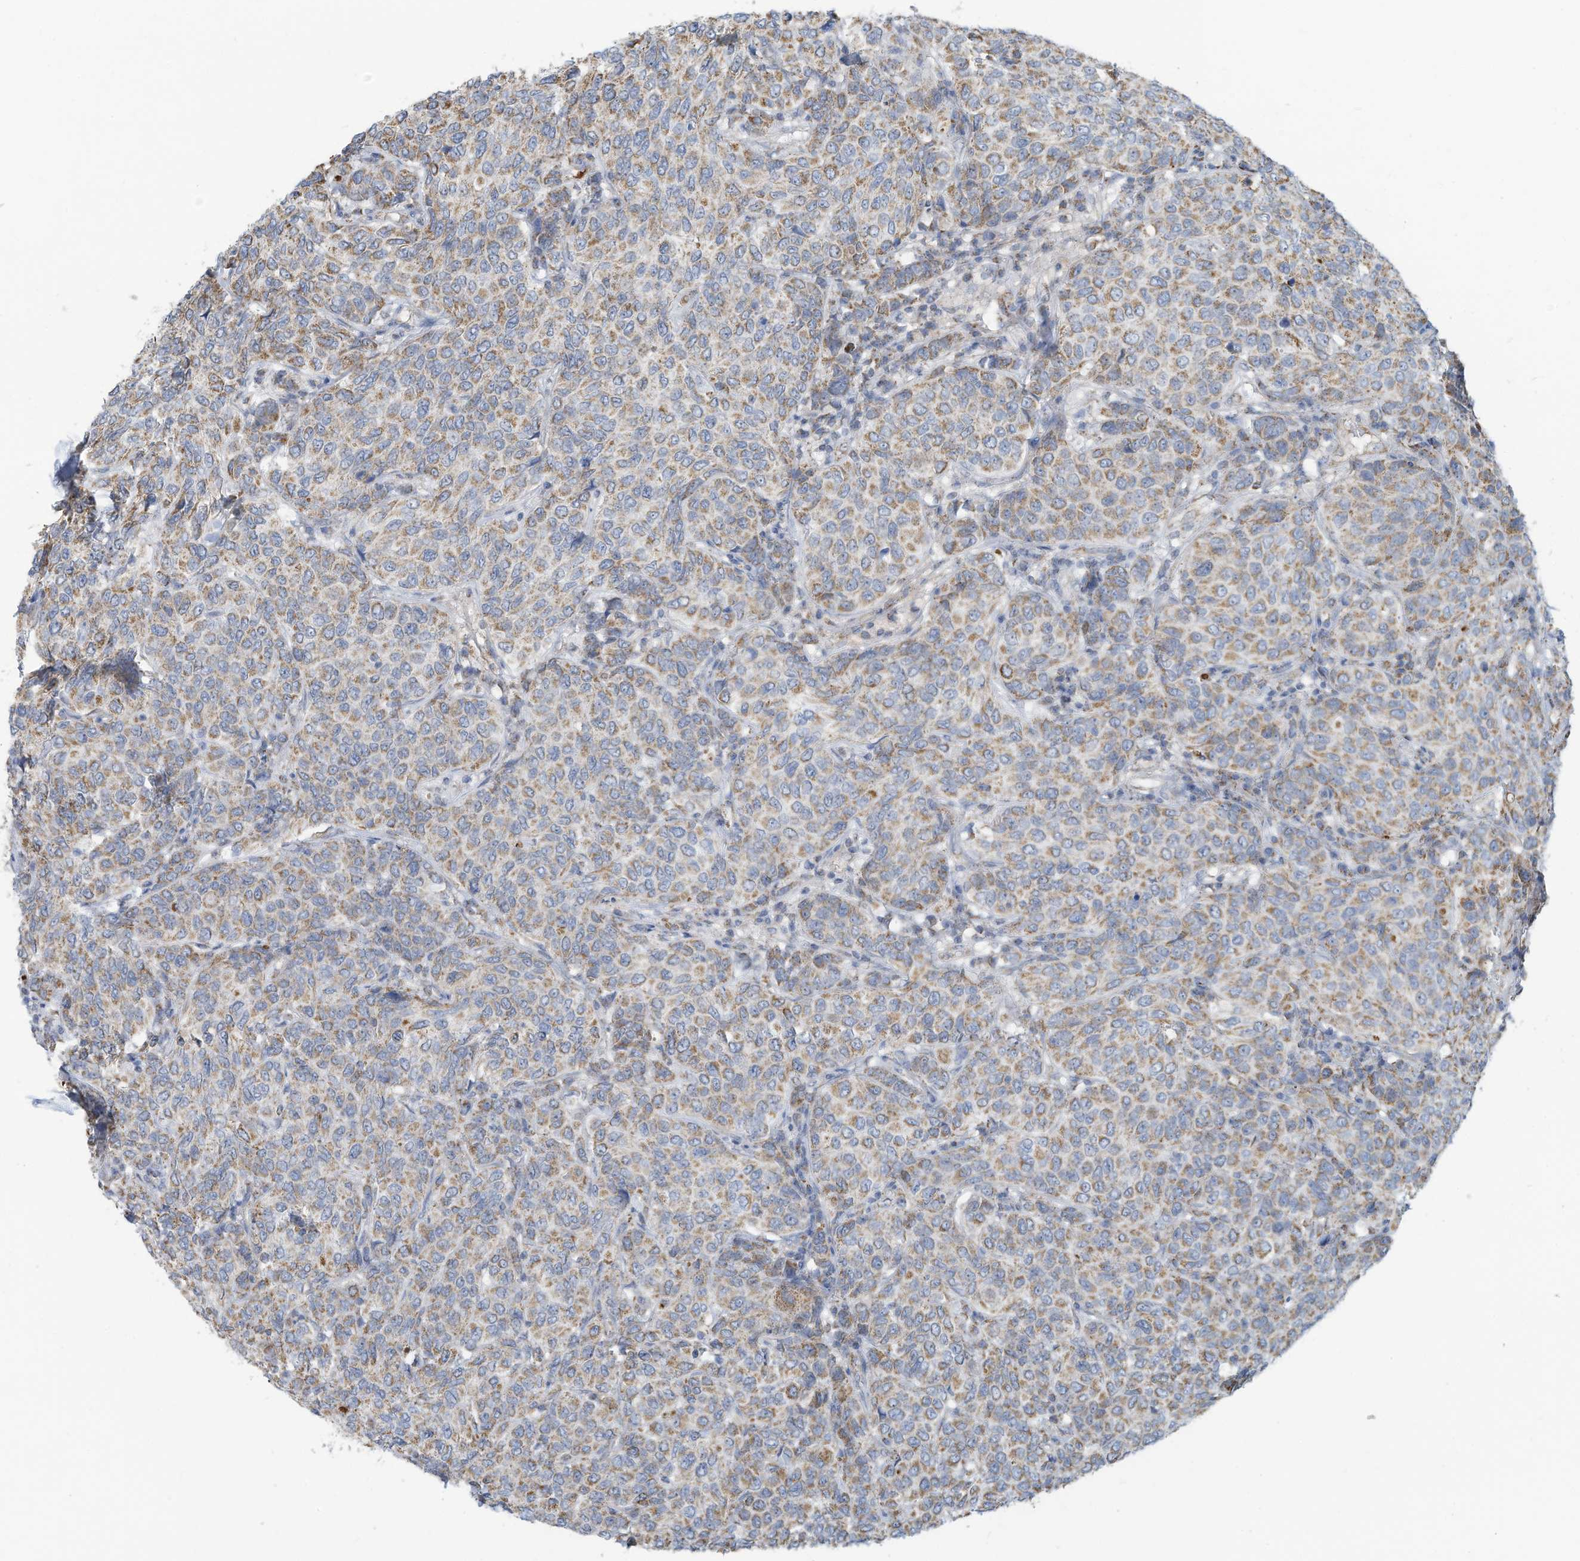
{"staining": {"intensity": "moderate", "quantity": "25%-75%", "location": "cytoplasmic/membranous"}, "tissue": "breast cancer", "cell_type": "Tumor cells", "image_type": "cancer", "snomed": [{"axis": "morphology", "description": "Duct carcinoma"}, {"axis": "topography", "description": "Breast"}], "caption": "Immunohistochemical staining of human breast cancer (invasive ductal carcinoma) displays medium levels of moderate cytoplasmic/membranous protein expression in approximately 25%-75% of tumor cells.", "gene": "NLN", "patient": {"sex": "female", "age": 55}}